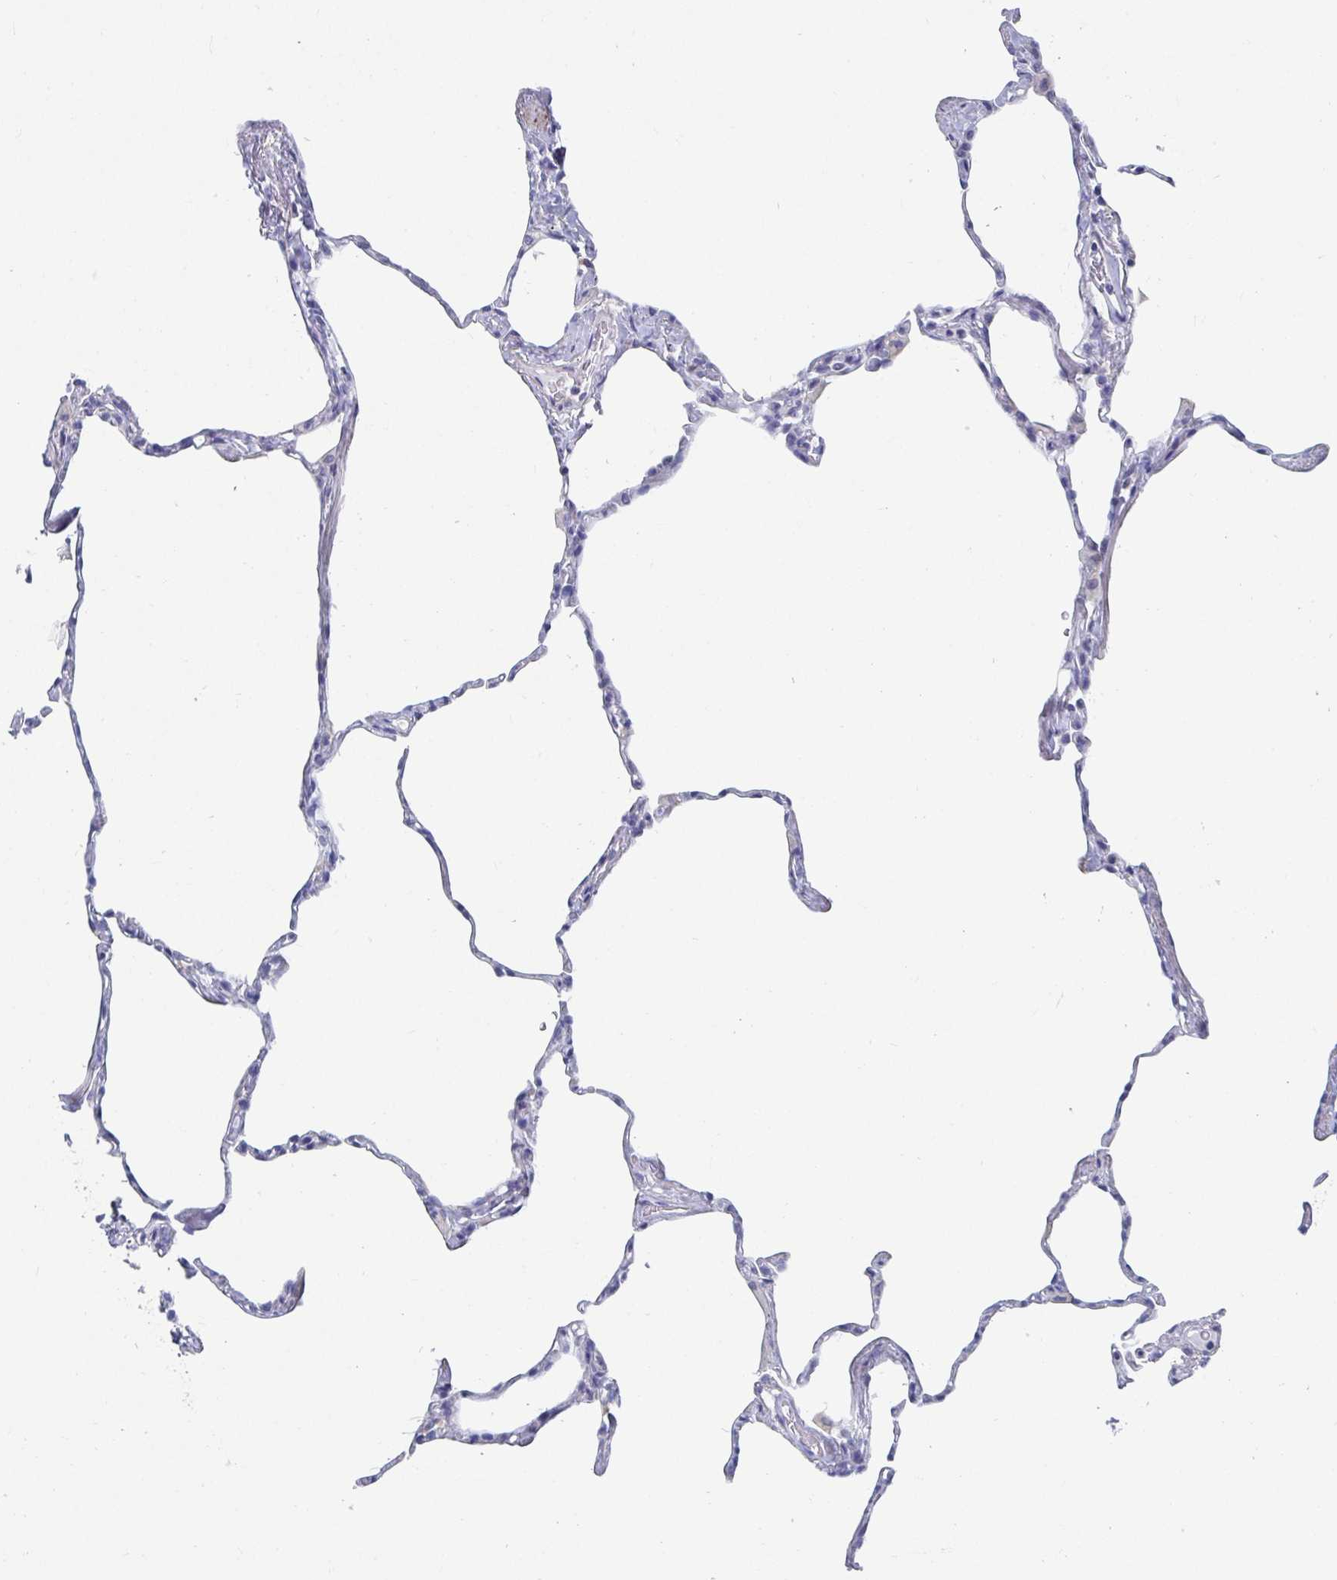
{"staining": {"intensity": "negative", "quantity": "none", "location": "none"}, "tissue": "lung", "cell_type": "Alveolar cells", "image_type": "normal", "snomed": [{"axis": "morphology", "description": "Normal tissue, NOS"}, {"axis": "topography", "description": "Lung"}], "caption": "A photomicrograph of lung stained for a protein demonstrates no brown staining in alveolar cells. (DAB immunohistochemistry, high magnification).", "gene": "ZFP82", "patient": {"sex": "male", "age": 65}}